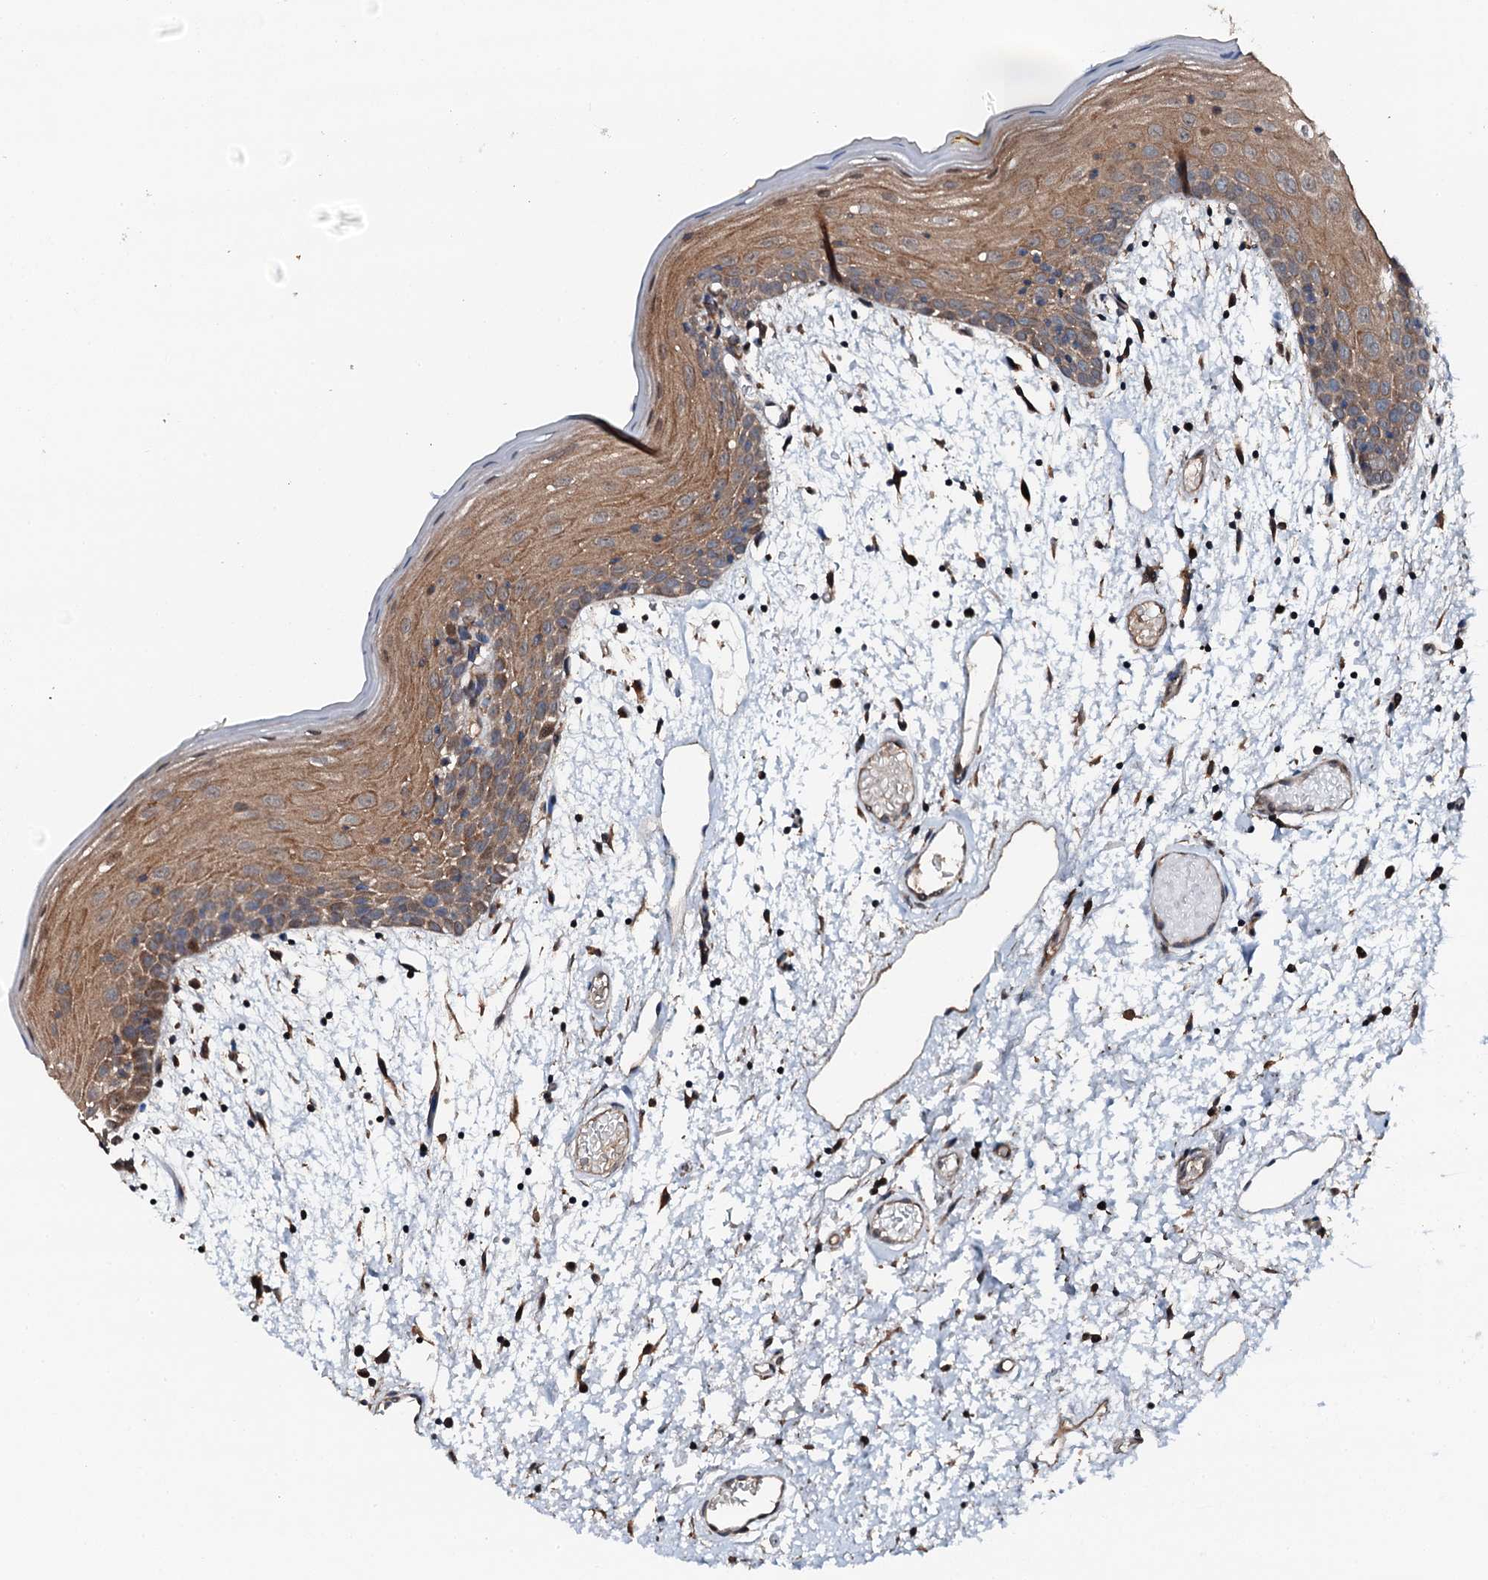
{"staining": {"intensity": "moderate", "quantity": ">75%", "location": "cytoplasmic/membranous,nuclear"}, "tissue": "oral mucosa", "cell_type": "Squamous epithelial cells", "image_type": "normal", "snomed": [{"axis": "morphology", "description": "Normal tissue, NOS"}, {"axis": "topography", "description": "Skeletal muscle"}, {"axis": "topography", "description": "Oral tissue"}, {"axis": "topography", "description": "Salivary gland"}, {"axis": "topography", "description": "Peripheral nerve tissue"}], "caption": "A histopathology image of human oral mucosa stained for a protein exhibits moderate cytoplasmic/membranous,nuclear brown staining in squamous epithelial cells.", "gene": "FLYWCH1", "patient": {"sex": "male", "age": 54}}